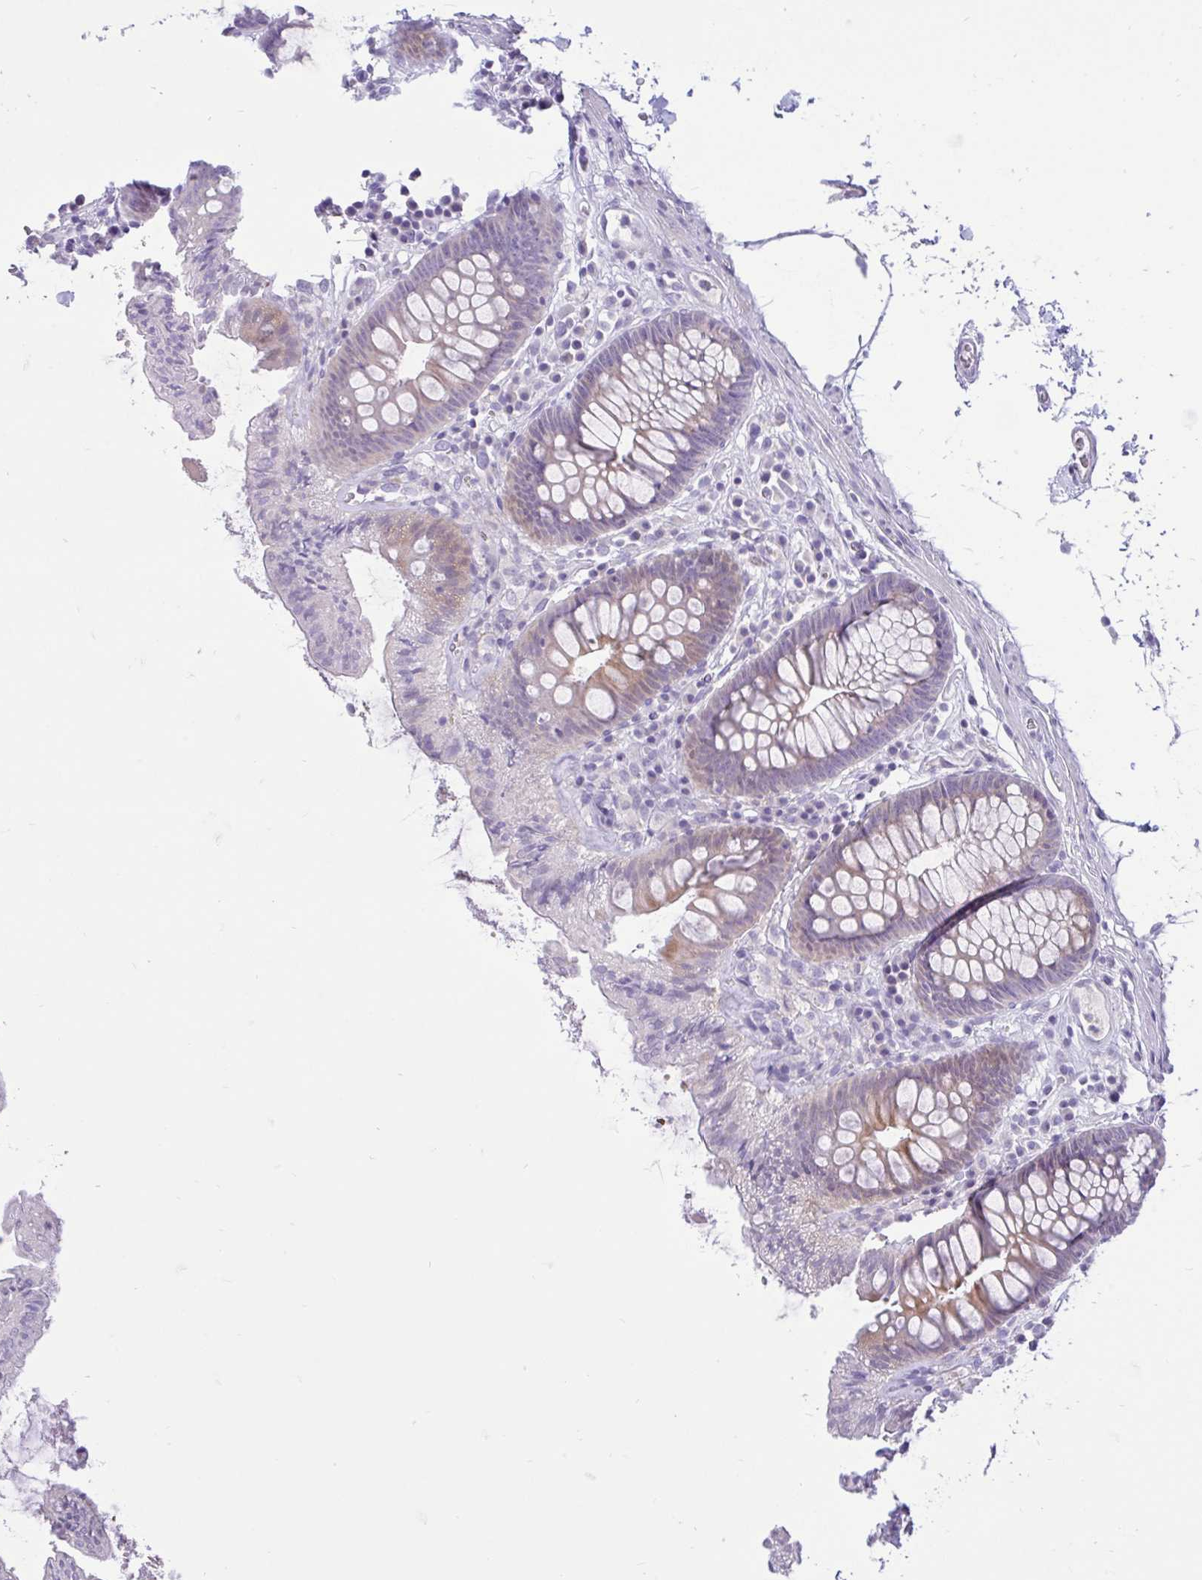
{"staining": {"intensity": "negative", "quantity": "none", "location": "none"}, "tissue": "colon", "cell_type": "Endothelial cells", "image_type": "normal", "snomed": [{"axis": "morphology", "description": "Normal tissue, NOS"}, {"axis": "topography", "description": "Colon"}, {"axis": "topography", "description": "Peripheral nerve tissue"}], "caption": "Micrograph shows no significant protein staining in endothelial cells of normal colon.", "gene": "ZNF101", "patient": {"sex": "male", "age": 84}}